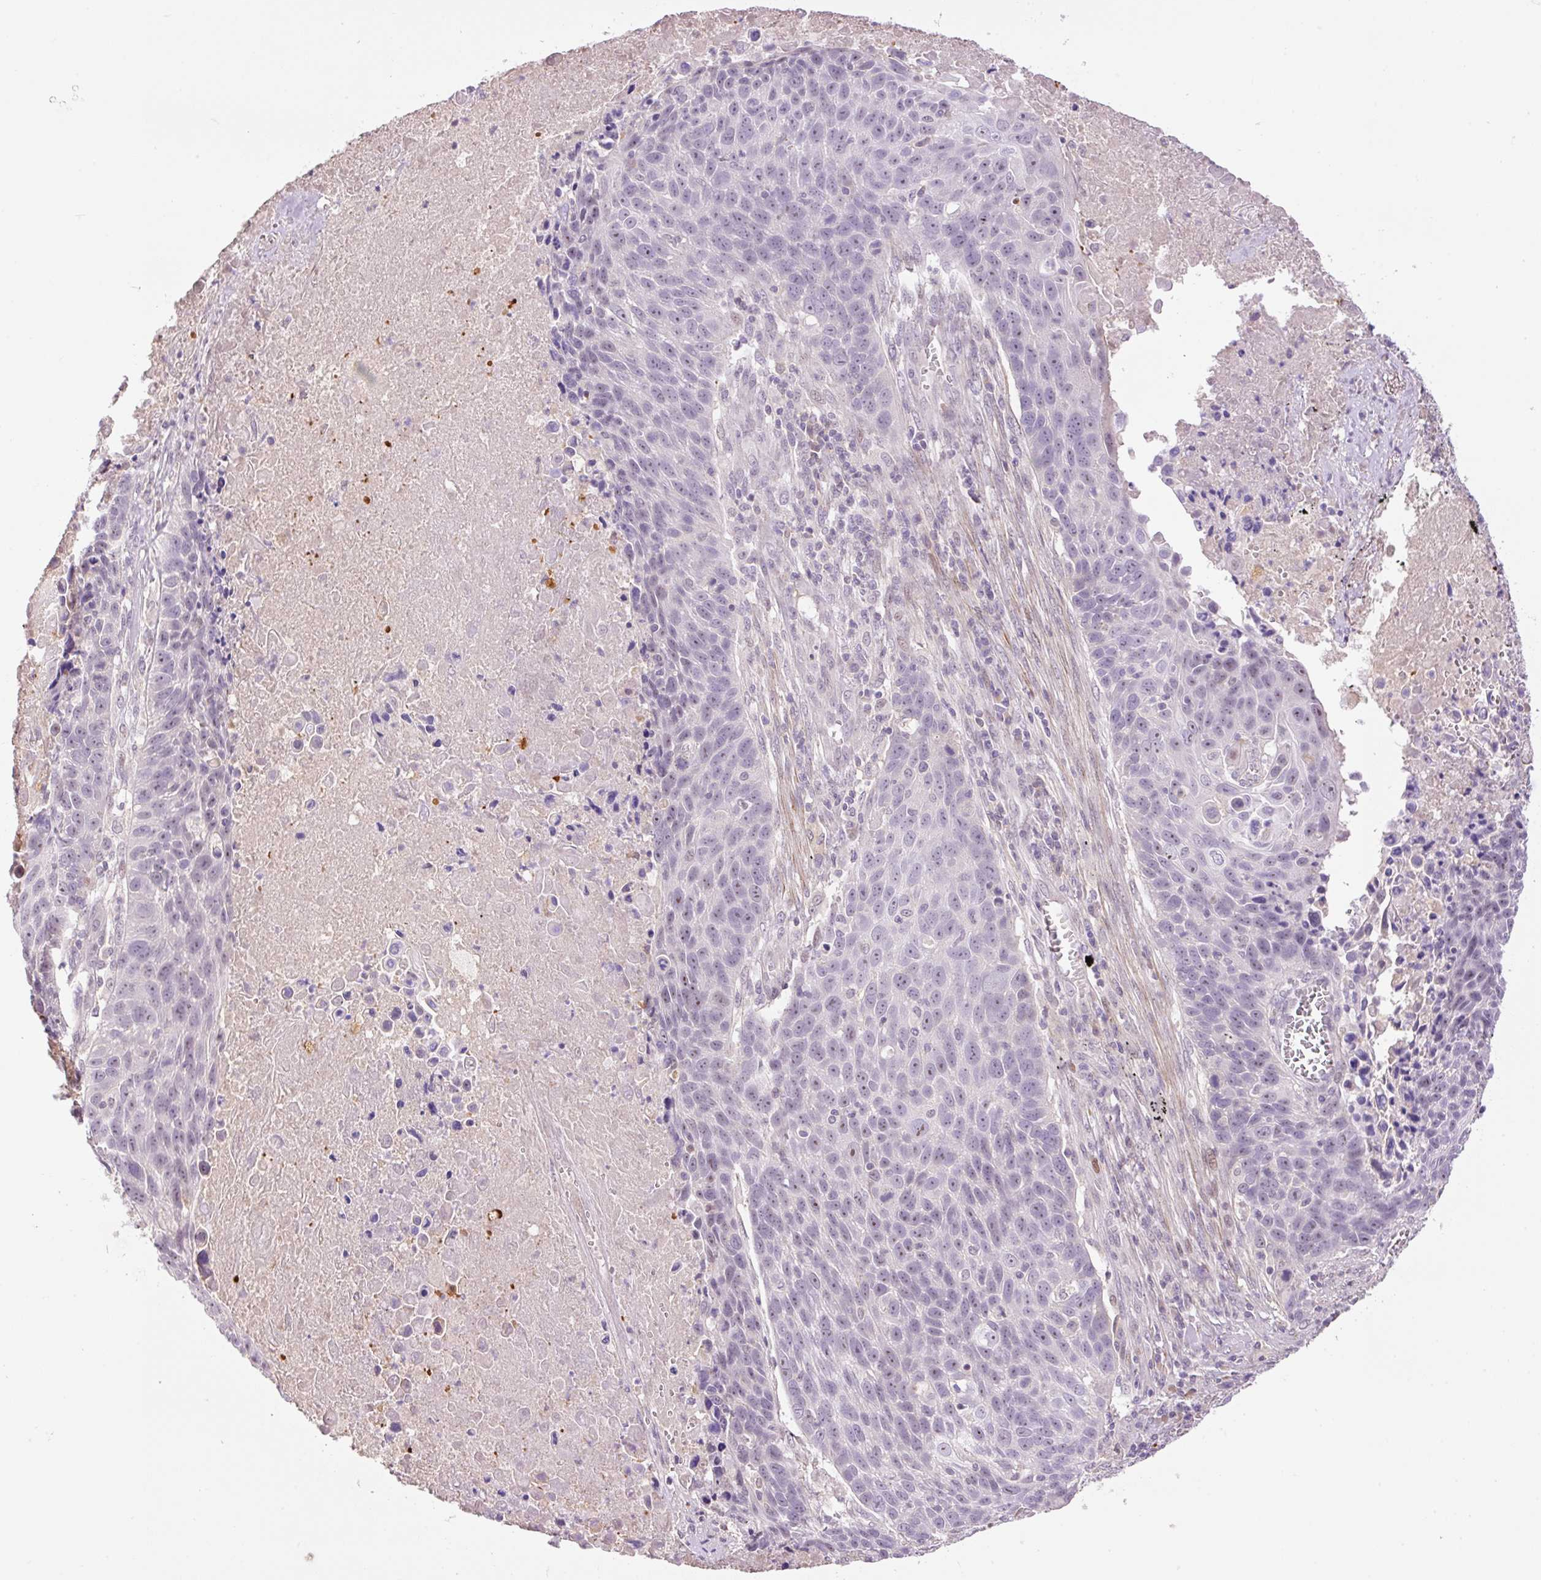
{"staining": {"intensity": "negative", "quantity": "none", "location": "none"}, "tissue": "lung cancer", "cell_type": "Tumor cells", "image_type": "cancer", "snomed": [{"axis": "morphology", "description": "Squamous cell carcinoma, NOS"}, {"axis": "topography", "description": "Lung"}], "caption": "An image of lung cancer (squamous cell carcinoma) stained for a protein displays no brown staining in tumor cells.", "gene": "HNF1A", "patient": {"sex": "male", "age": 78}}